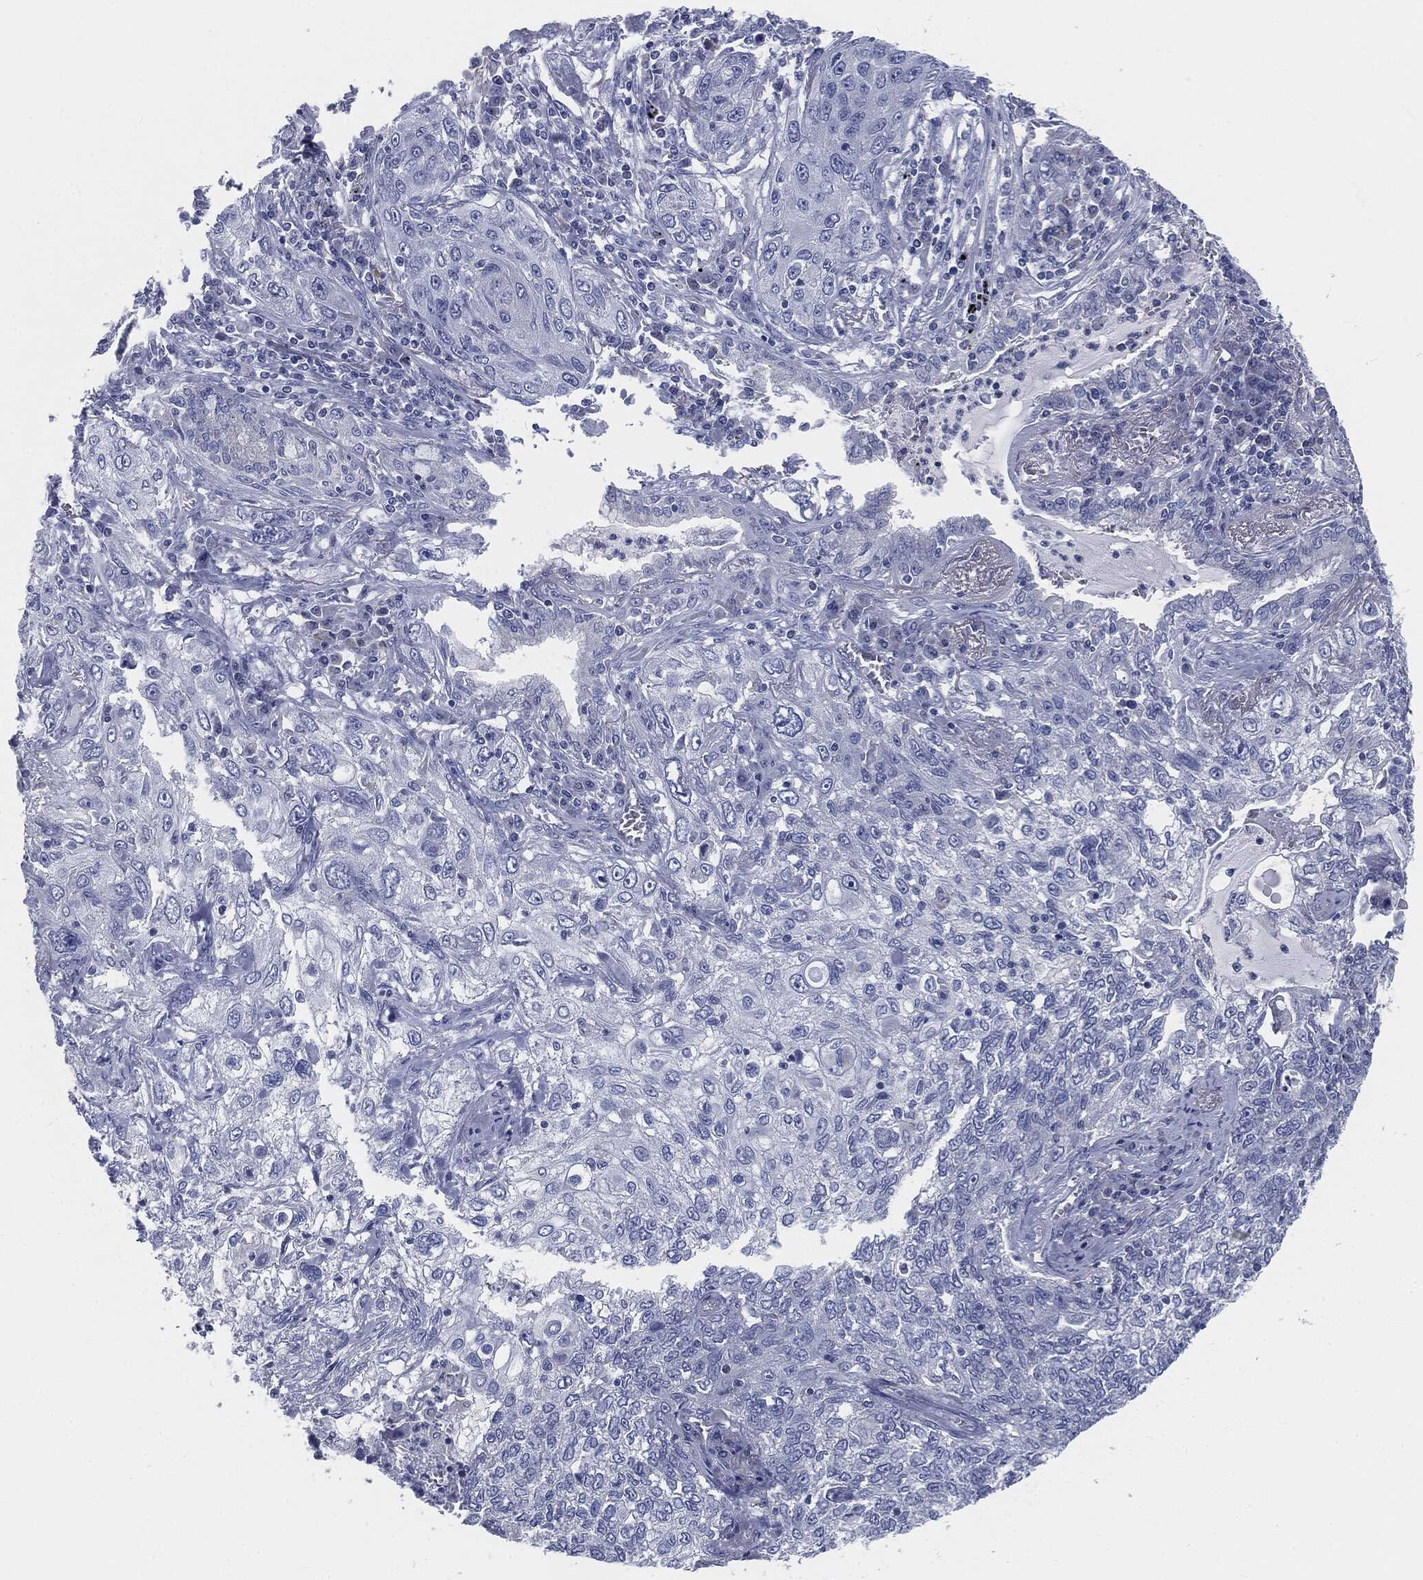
{"staining": {"intensity": "negative", "quantity": "none", "location": "none"}, "tissue": "lung cancer", "cell_type": "Tumor cells", "image_type": "cancer", "snomed": [{"axis": "morphology", "description": "Squamous cell carcinoma, NOS"}, {"axis": "topography", "description": "Lung"}], "caption": "Lung cancer was stained to show a protein in brown. There is no significant staining in tumor cells.", "gene": "CAV3", "patient": {"sex": "female", "age": 69}}